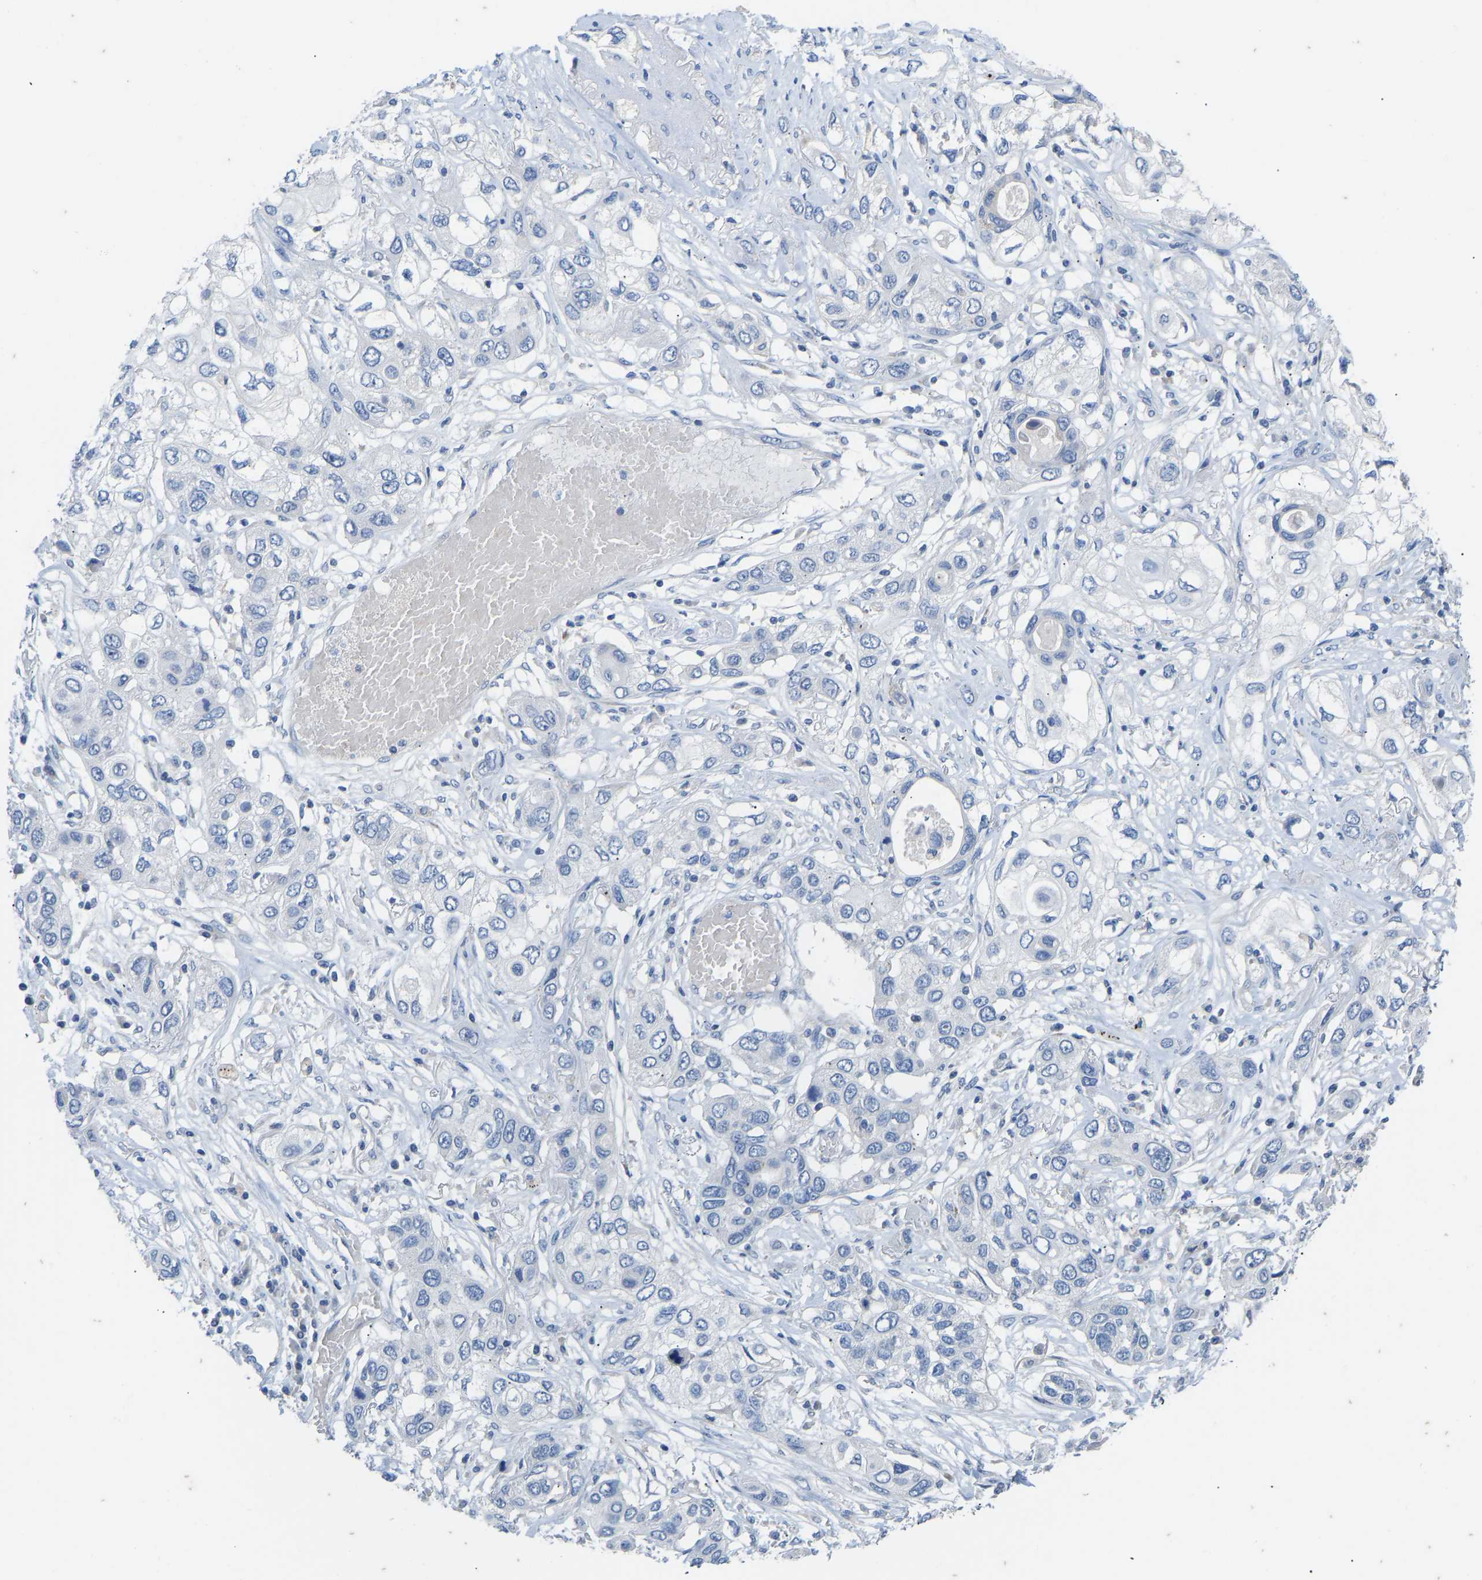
{"staining": {"intensity": "negative", "quantity": "none", "location": "none"}, "tissue": "lung cancer", "cell_type": "Tumor cells", "image_type": "cancer", "snomed": [{"axis": "morphology", "description": "Squamous cell carcinoma, NOS"}, {"axis": "topography", "description": "Lung"}], "caption": "A high-resolution micrograph shows IHC staining of lung squamous cell carcinoma, which demonstrates no significant positivity in tumor cells. The staining was performed using DAB to visualize the protein expression in brown, while the nuclei were stained in blue with hematoxylin (Magnification: 20x).", "gene": "OLIG2", "patient": {"sex": "male", "age": 71}}